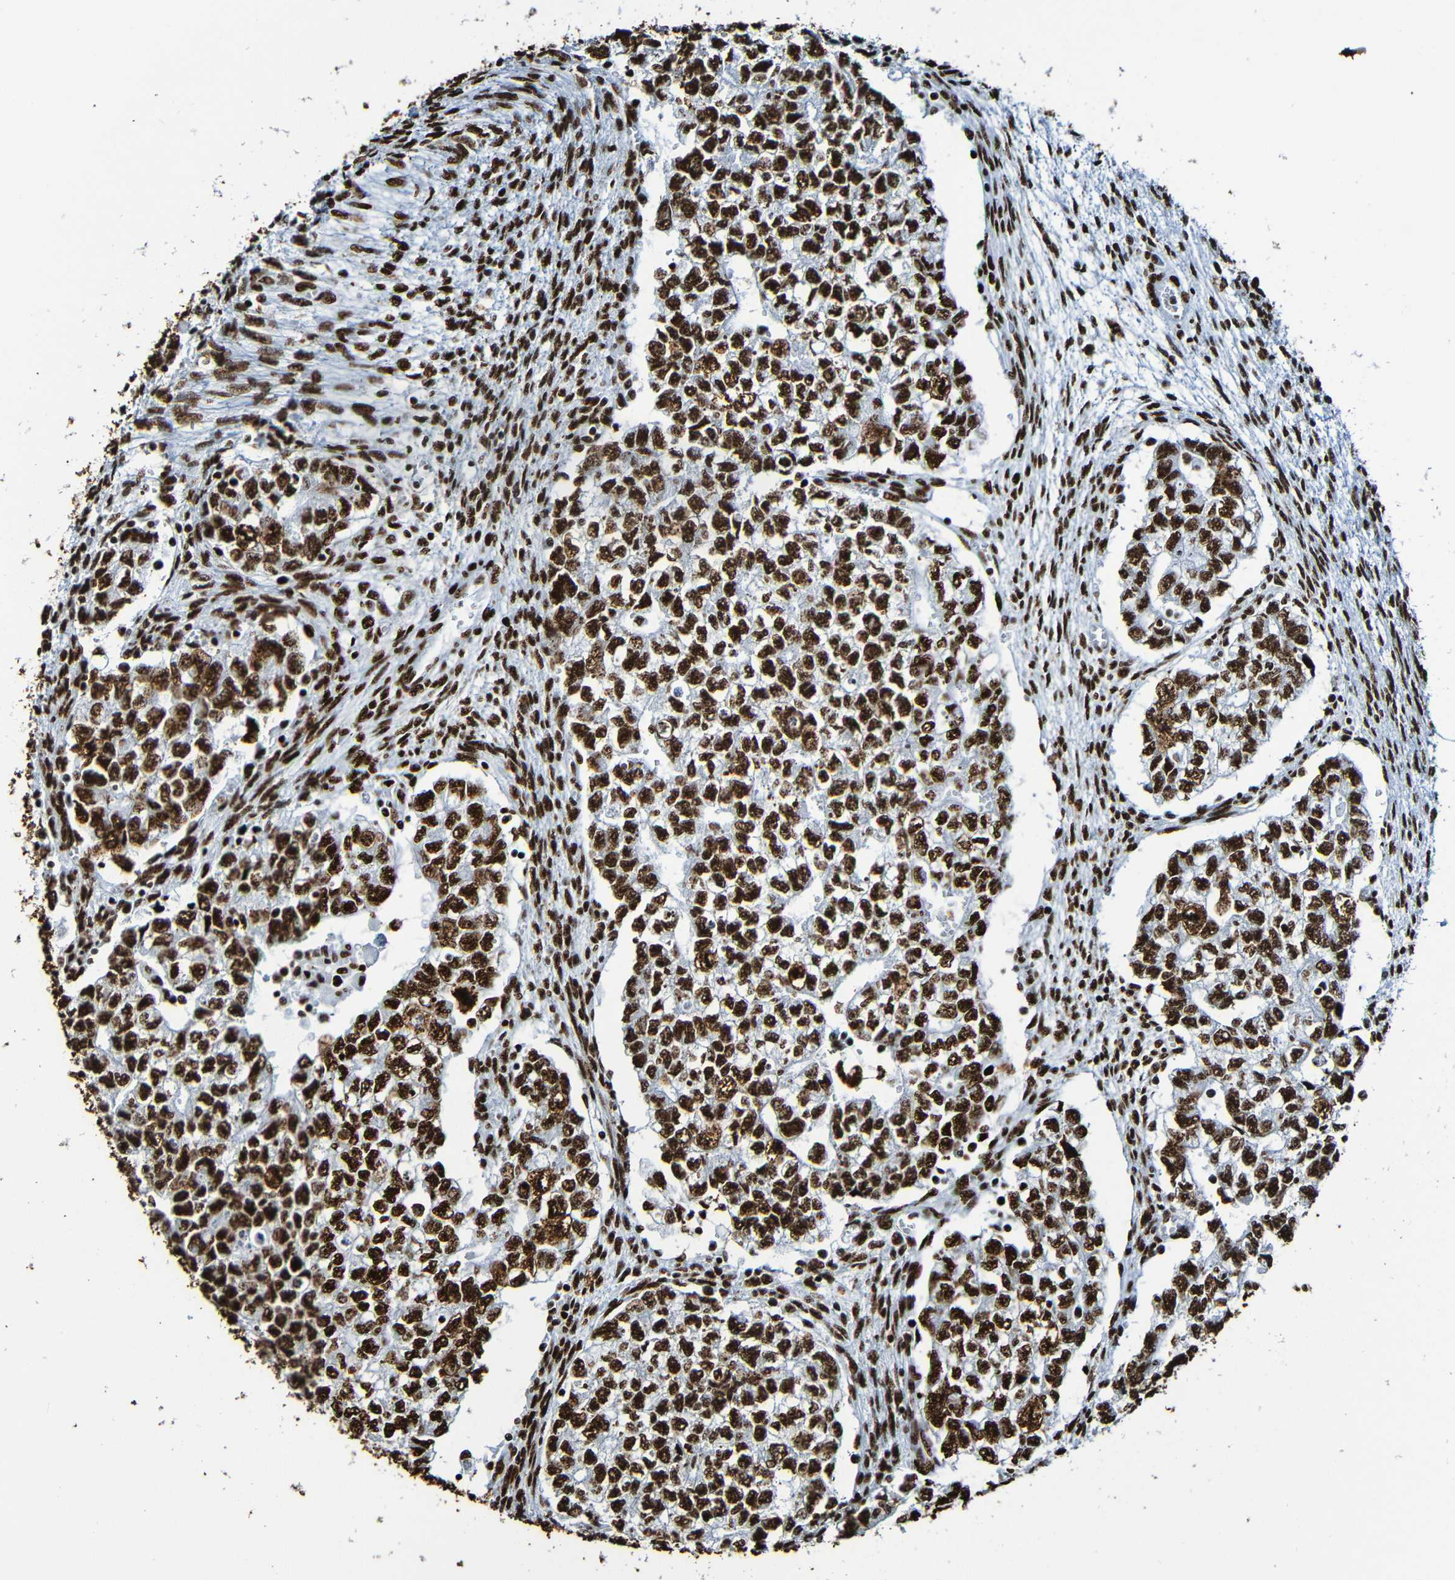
{"staining": {"intensity": "strong", "quantity": ">75%", "location": "nuclear"}, "tissue": "testis cancer", "cell_type": "Tumor cells", "image_type": "cancer", "snomed": [{"axis": "morphology", "description": "Seminoma, NOS"}, {"axis": "morphology", "description": "Carcinoma, Embryonal, NOS"}, {"axis": "topography", "description": "Testis"}], "caption": "Strong nuclear positivity for a protein is seen in approximately >75% of tumor cells of seminoma (testis) using IHC.", "gene": "SRSF3", "patient": {"sex": "male", "age": 38}}